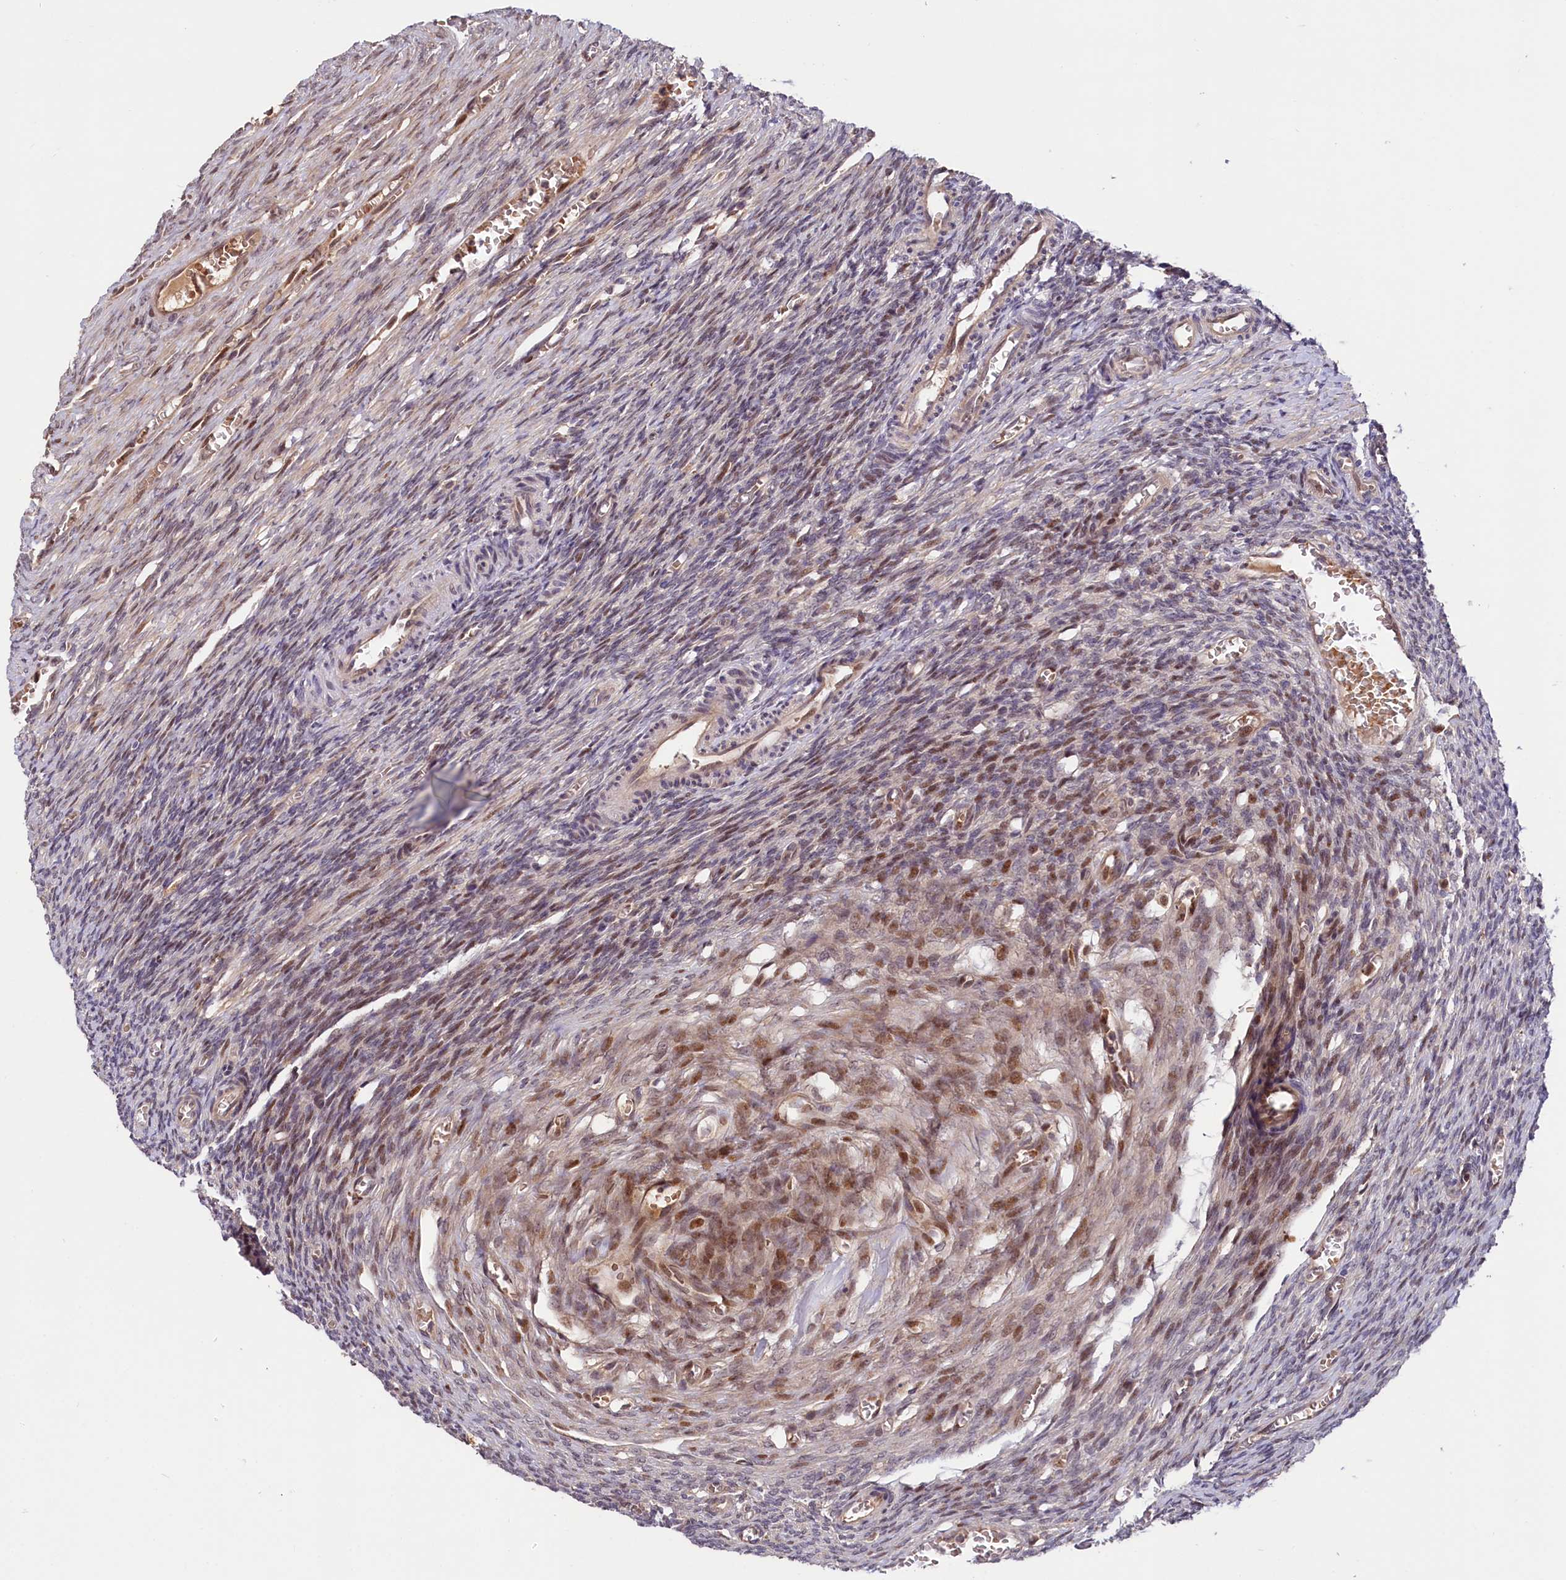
{"staining": {"intensity": "moderate", "quantity": "<25%", "location": "nuclear"}, "tissue": "ovary", "cell_type": "Ovarian stroma cells", "image_type": "normal", "snomed": [{"axis": "morphology", "description": "Normal tissue, NOS"}, {"axis": "topography", "description": "Ovary"}], "caption": "IHC of normal ovary demonstrates low levels of moderate nuclear positivity in approximately <25% of ovarian stroma cells.", "gene": "N4BP2L1", "patient": {"sex": "female", "age": 27}}